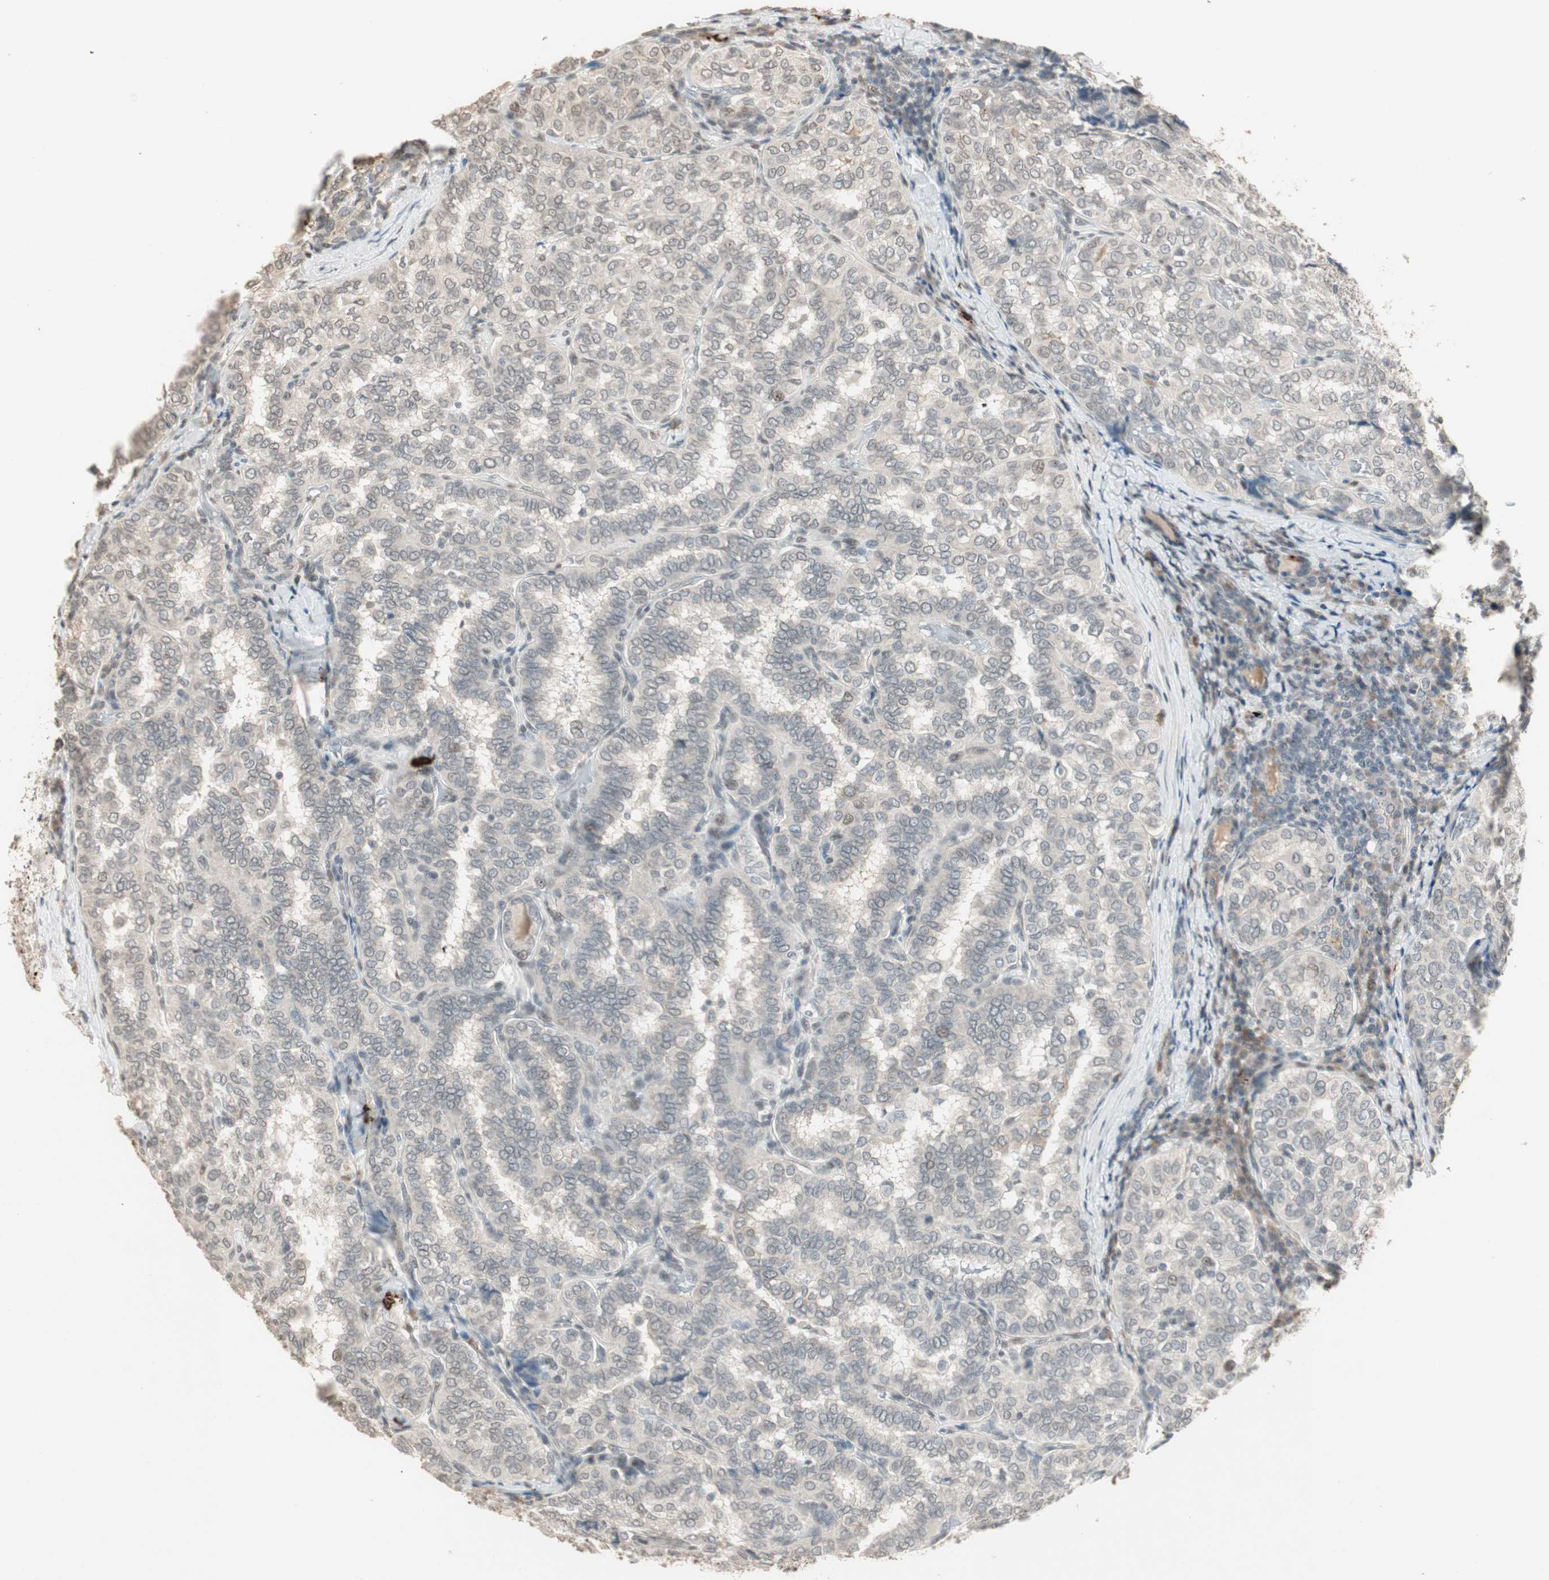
{"staining": {"intensity": "weak", "quantity": "25%-75%", "location": "cytoplasmic/membranous,nuclear"}, "tissue": "thyroid cancer", "cell_type": "Tumor cells", "image_type": "cancer", "snomed": [{"axis": "morphology", "description": "Normal tissue, NOS"}, {"axis": "morphology", "description": "Papillary adenocarcinoma, NOS"}, {"axis": "topography", "description": "Thyroid gland"}], "caption": "Thyroid papillary adenocarcinoma tissue demonstrates weak cytoplasmic/membranous and nuclear expression in approximately 25%-75% of tumor cells, visualized by immunohistochemistry. The protein of interest is shown in brown color, while the nuclei are stained blue.", "gene": "ETV4", "patient": {"sex": "female", "age": 30}}